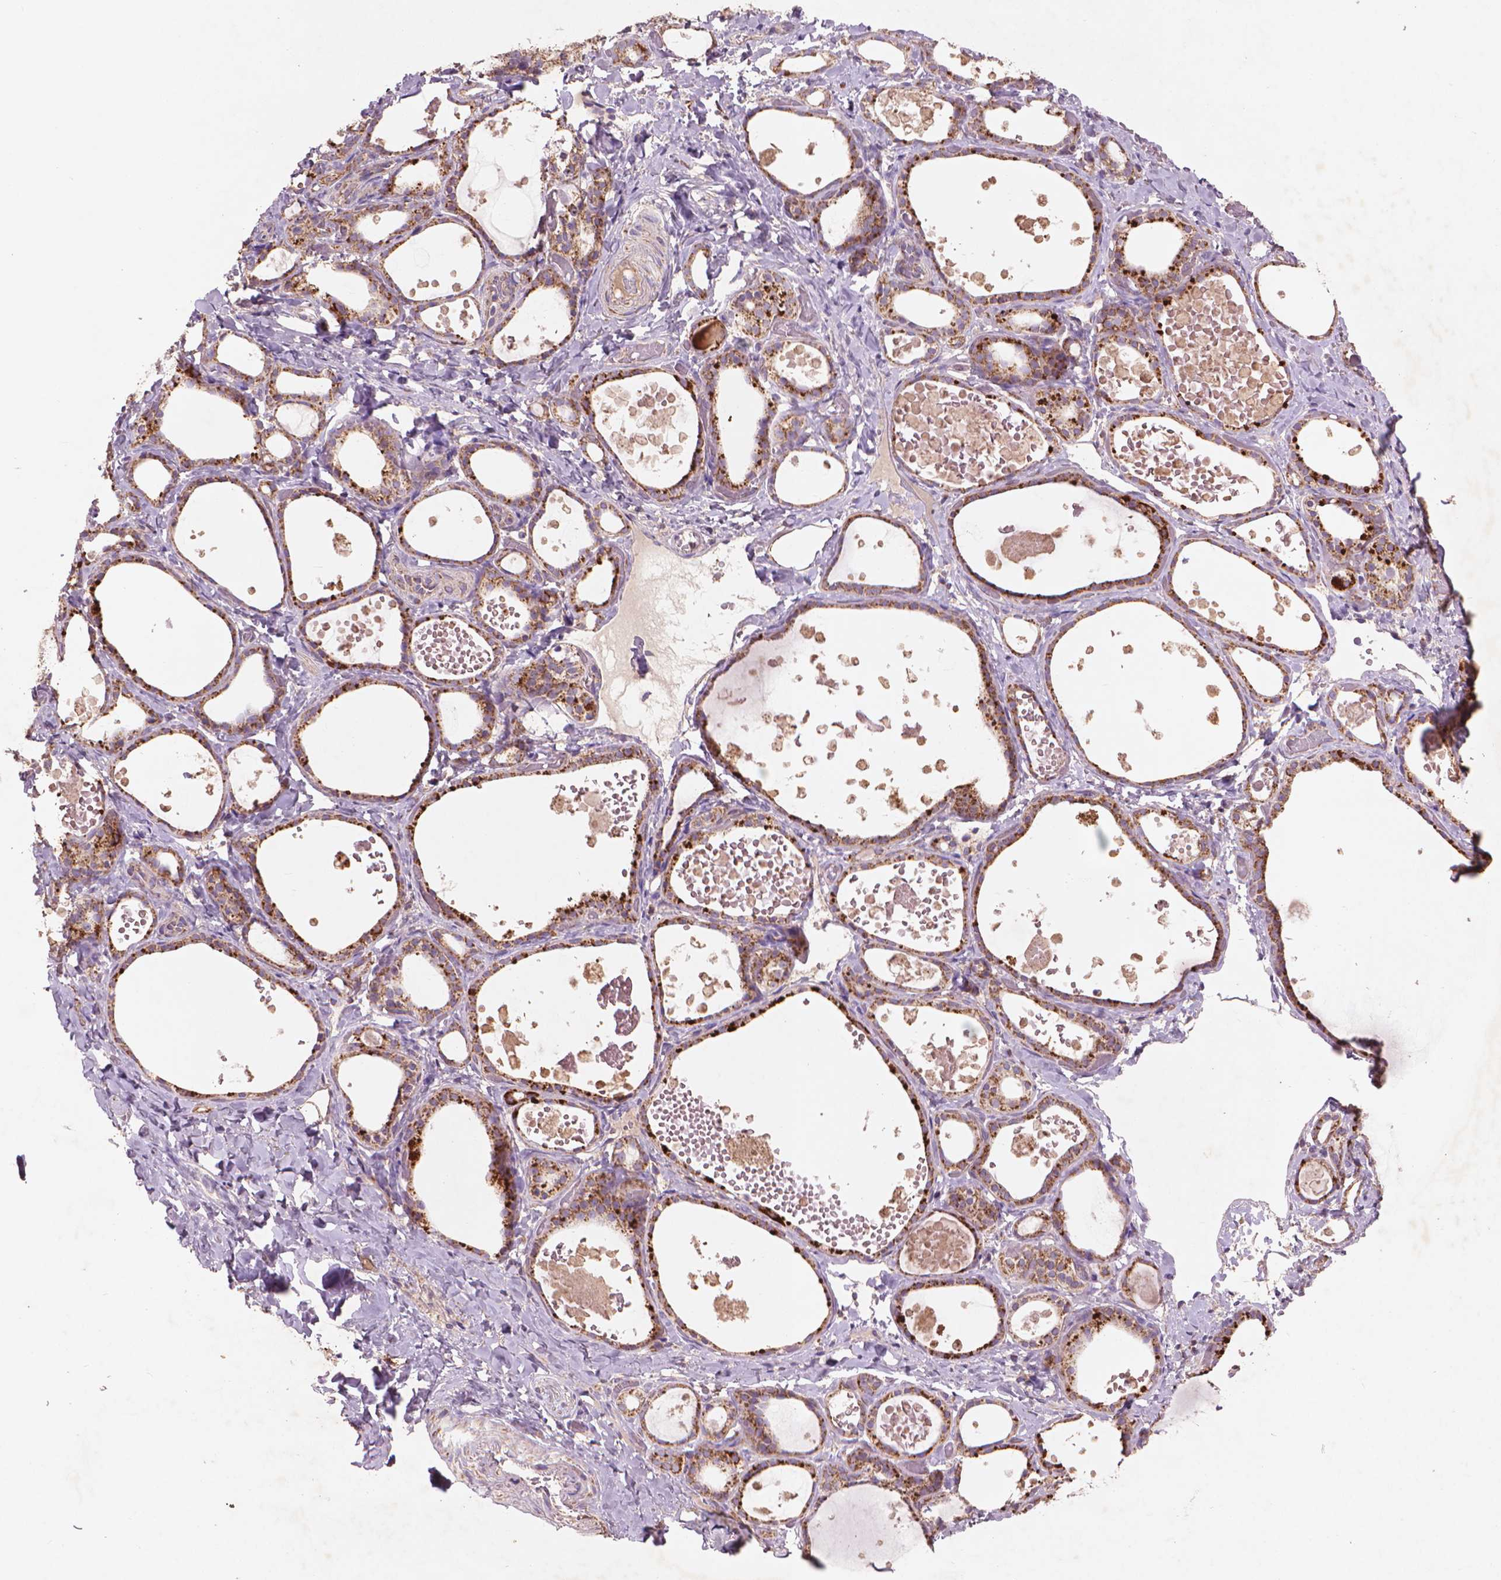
{"staining": {"intensity": "strong", "quantity": "25%-75%", "location": "cytoplasmic/membranous"}, "tissue": "thyroid gland", "cell_type": "Glandular cells", "image_type": "normal", "snomed": [{"axis": "morphology", "description": "Normal tissue, NOS"}, {"axis": "topography", "description": "Thyroid gland"}], "caption": "IHC micrograph of unremarkable thyroid gland stained for a protein (brown), which displays high levels of strong cytoplasmic/membranous positivity in approximately 25%-75% of glandular cells.", "gene": "NLRX1", "patient": {"sex": "female", "age": 56}}